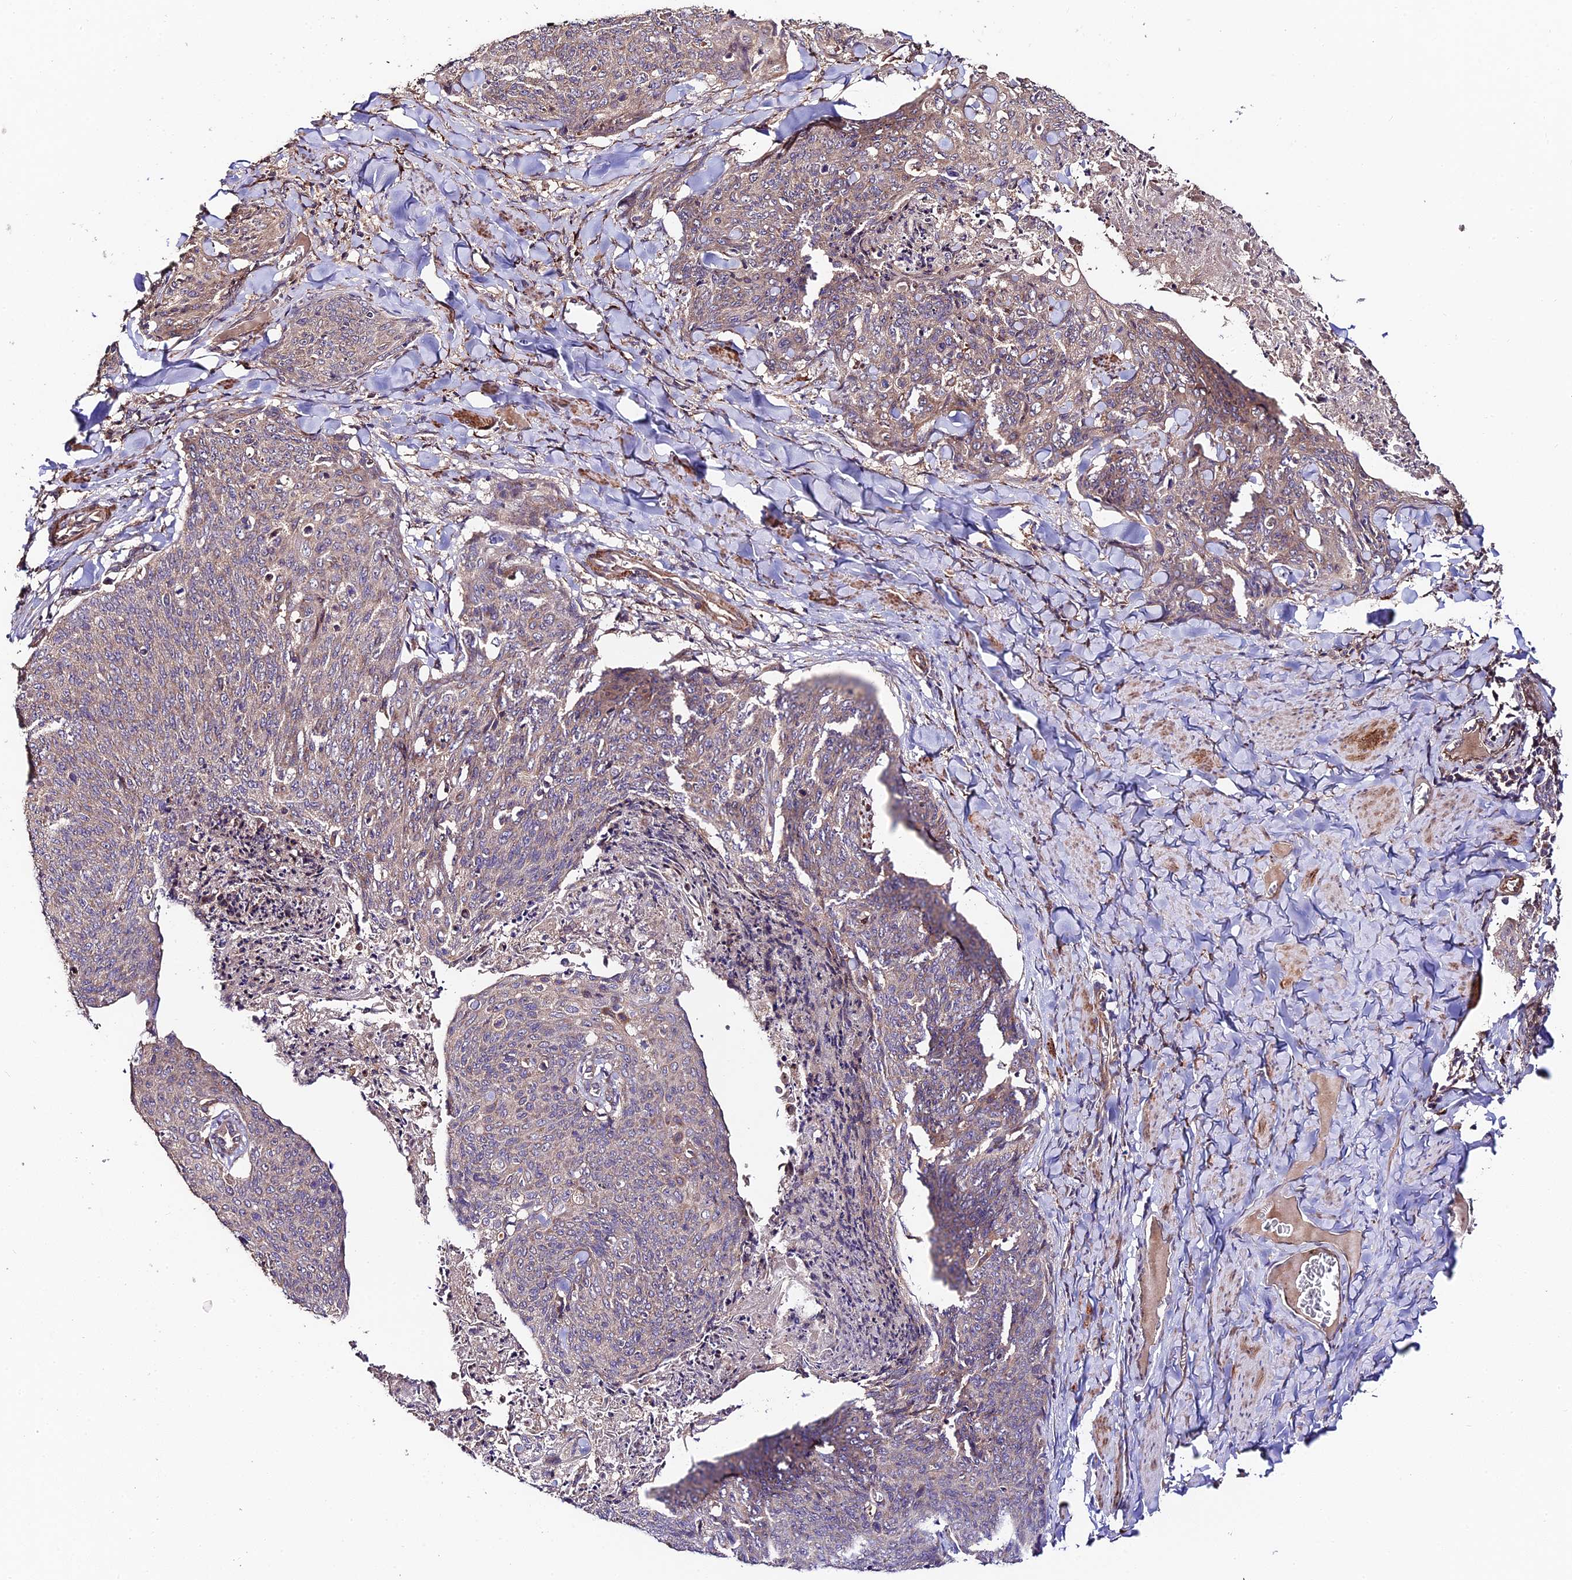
{"staining": {"intensity": "weak", "quantity": ">75%", "location": "cytoplasmic/membranous"}, "tissue": "skin cancer", "cell_type": "Tumor cells", "image_type": "cancer", "snomed": [{"axis": "morphology", "description": "Squamous cell carcinoma, NOS"}, {"axis": "topography", "description": "Skin"}, {"axis": "topography", "description": "Vulva"}], "caption": "Protein analysis of skin cancer tissue shows weak cytoplasmic/membranous positivity in about >75% of tumor cells.", "gene": "C3orf20", "patient": {"sex": "female", "age": 85}}